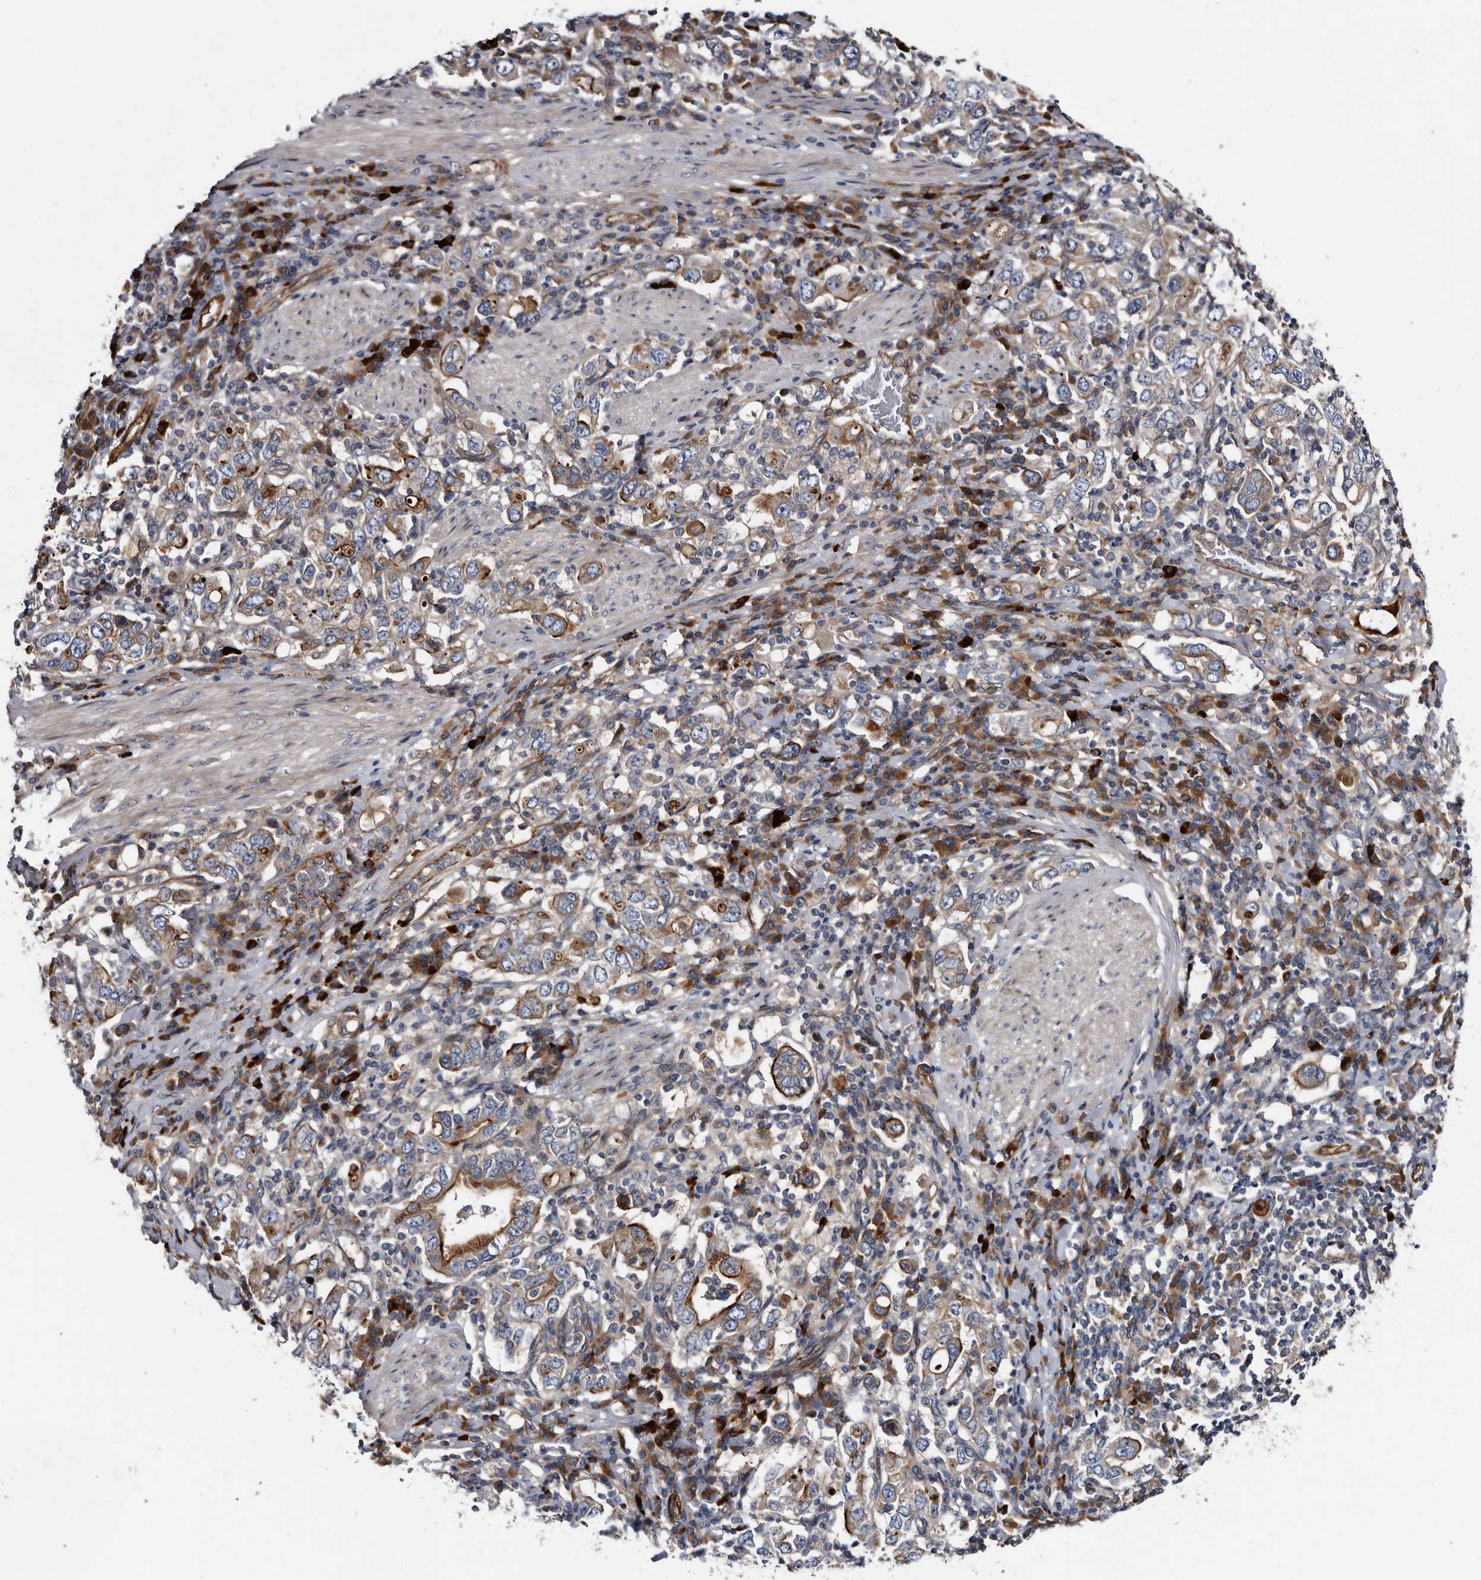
{"staining": {"intensity": "moderate", "quantity": "25%-75%", "location": "cytoplasmic/membranous"}, "tissue": "stomach cancer", "cell_type": "Tumor cells", "image_type": "cancer", "snomed": [{"axis": "morphology", "description": "Adenocarcinoma, NOS"}, {"axis": "topography", "description": "Stomach, upper"}], "caption": "This is an image of IHC staining of stomach cancer, which shows moderate positivity in the cytoplasmic/membranous of tumor cells.", "gene": "TSPAN17", "patient": {"sex": "male", "age": 62}}